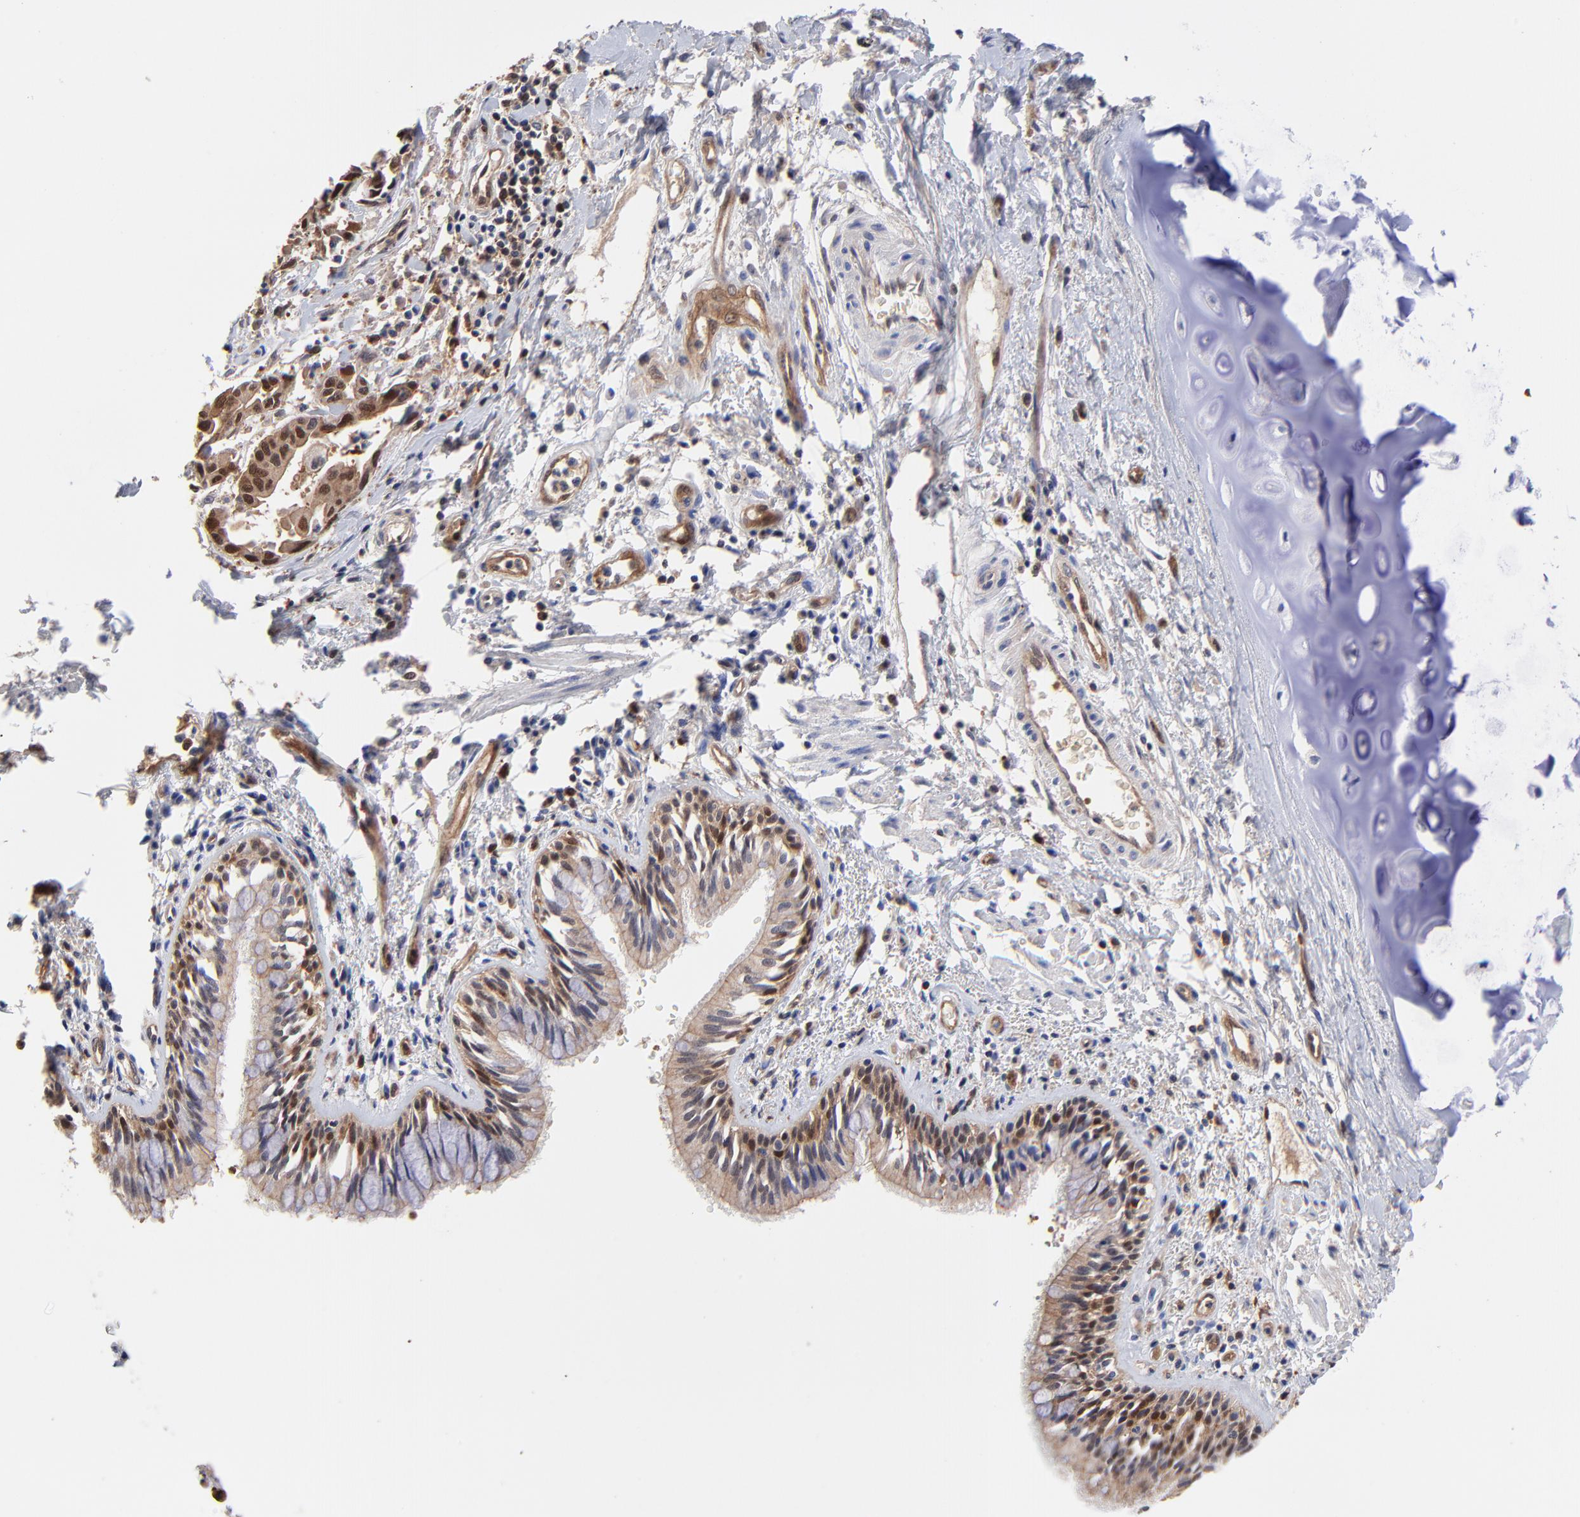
{"staining": {"intensity": "moderate", "quantity": ">75%", "location": "cytoplasmic/membranous,nuclear"}, "tissue": "lung cancer", "cell_type": "Tumor cells", "image_type": "cancer", "snomed": [{"axis": "morphology", "description": "Adenocarcinoma, NOS"}, {"axis": "topography", "description": "Lymph node"}, {"axis": "topography", "description": "Lung"}], "caption": "Protein analysis of lung cancer (adenocarcinoma) tissue exhibits moderate cytoplasmic/membranous and nuclear positivity in approximately >75% of tumor cells. (DAB = brown stain, brightfield microscopy at high magnification).", "gene": "DCTPP1", "patient": {"sex": "male", "age": 64}}